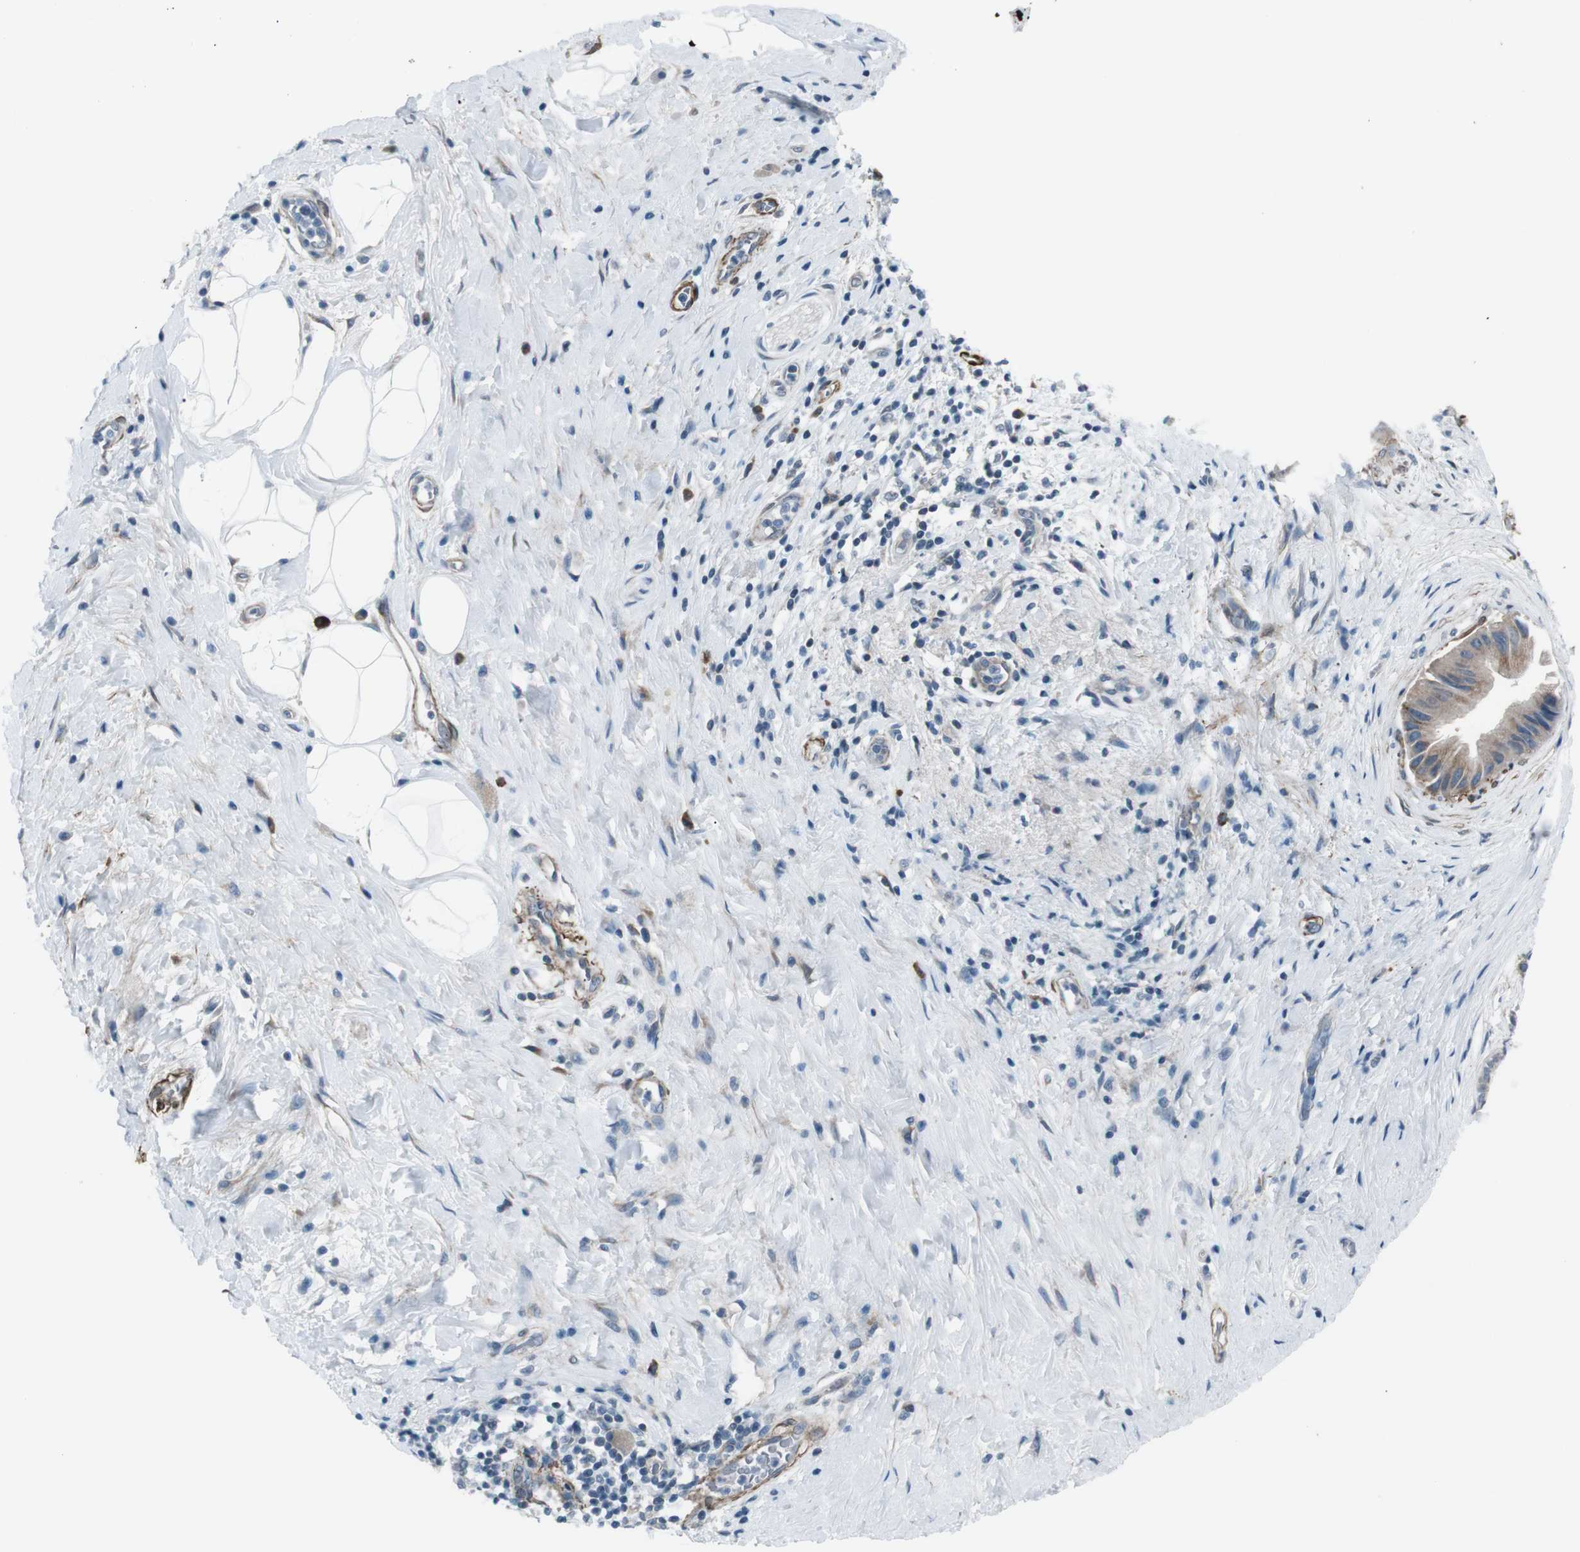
{"staining": {"intensity": "moderate", "quantity": ">75%", "location": "cytoplasmic/membranous"}, "tissue": "pancreatic cancer", "cell_type": "Tumor cells", "image_type": "cancer", "snomed": [{"axis": "morphology", "description": "Adenocarcinoma, NOS"}, {"axis": "topography", "description": "Pancreas"}], "caption": "IHC (DAB (3,3'-diaminobenzidine)) staining of human pancreatic cancer (adenocarcinoma) demonstrates moderate cytoplasmic/membranous protein staining in approximately >75% of tumor cells.", "gene": "PDLIM5", "patient": {"sex": "male", "age": 55}}